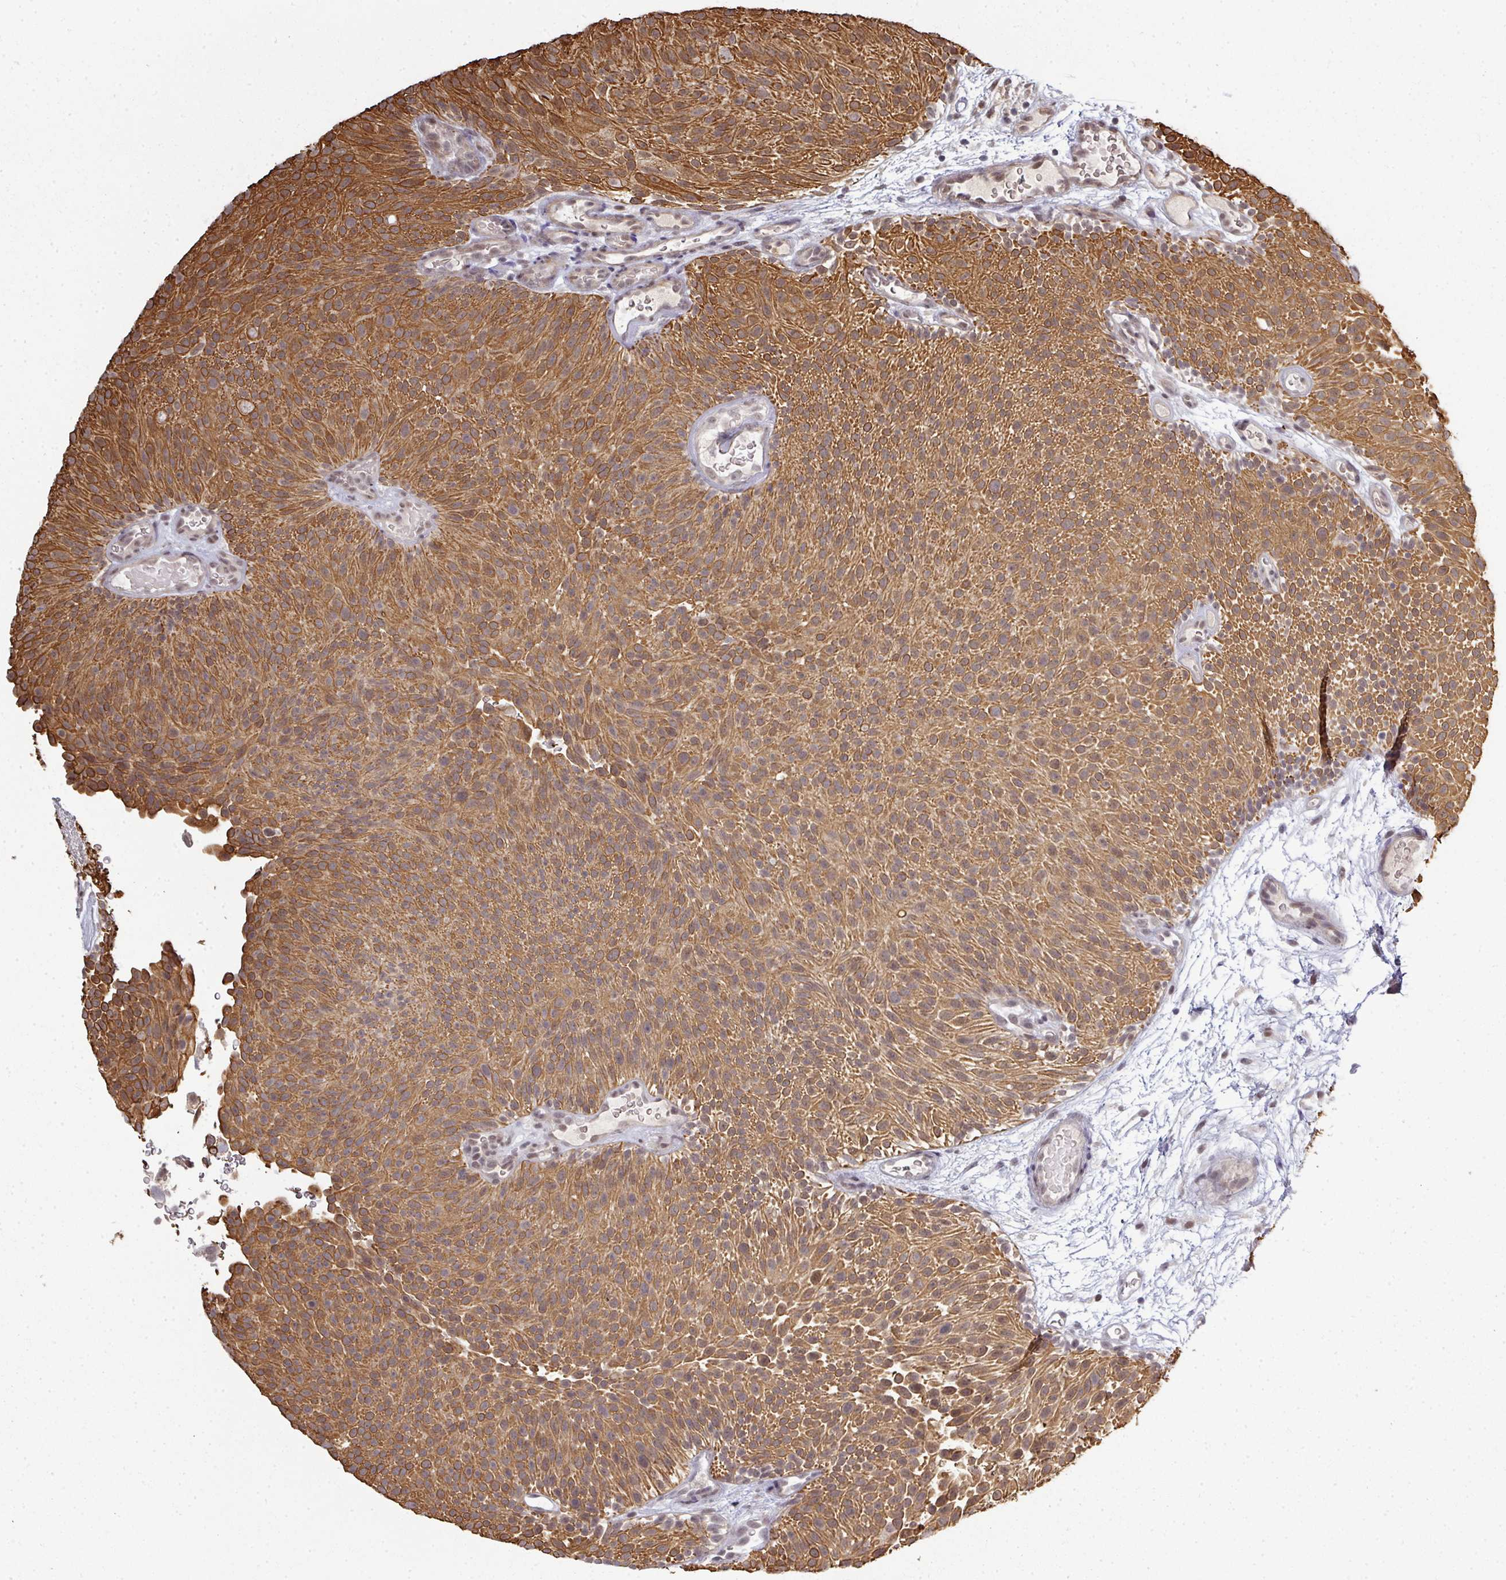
{"staining": {"intensity": "moderate", "quantity": ">75%", "location": "cytoplasmic/membranous"}, "tissue": "urothelial cancer", "cell_type": "Tumor cells", "image_type": "cancer", "snomed": [{"axis": "morphology", "description": "Urothelial carcinoma, Low grade"}, {"axis": "topography", "description": "Urinary bladder"}], "caption": "Immunohistochemistry of urothelial carcinoma (low-grade) shows medium levels of moderate cytoplasmic/membranous expression in approximately >75% of tumor cells.", "gene": "GTF2H3", "patient": {"sex": "male", "age": 78}}